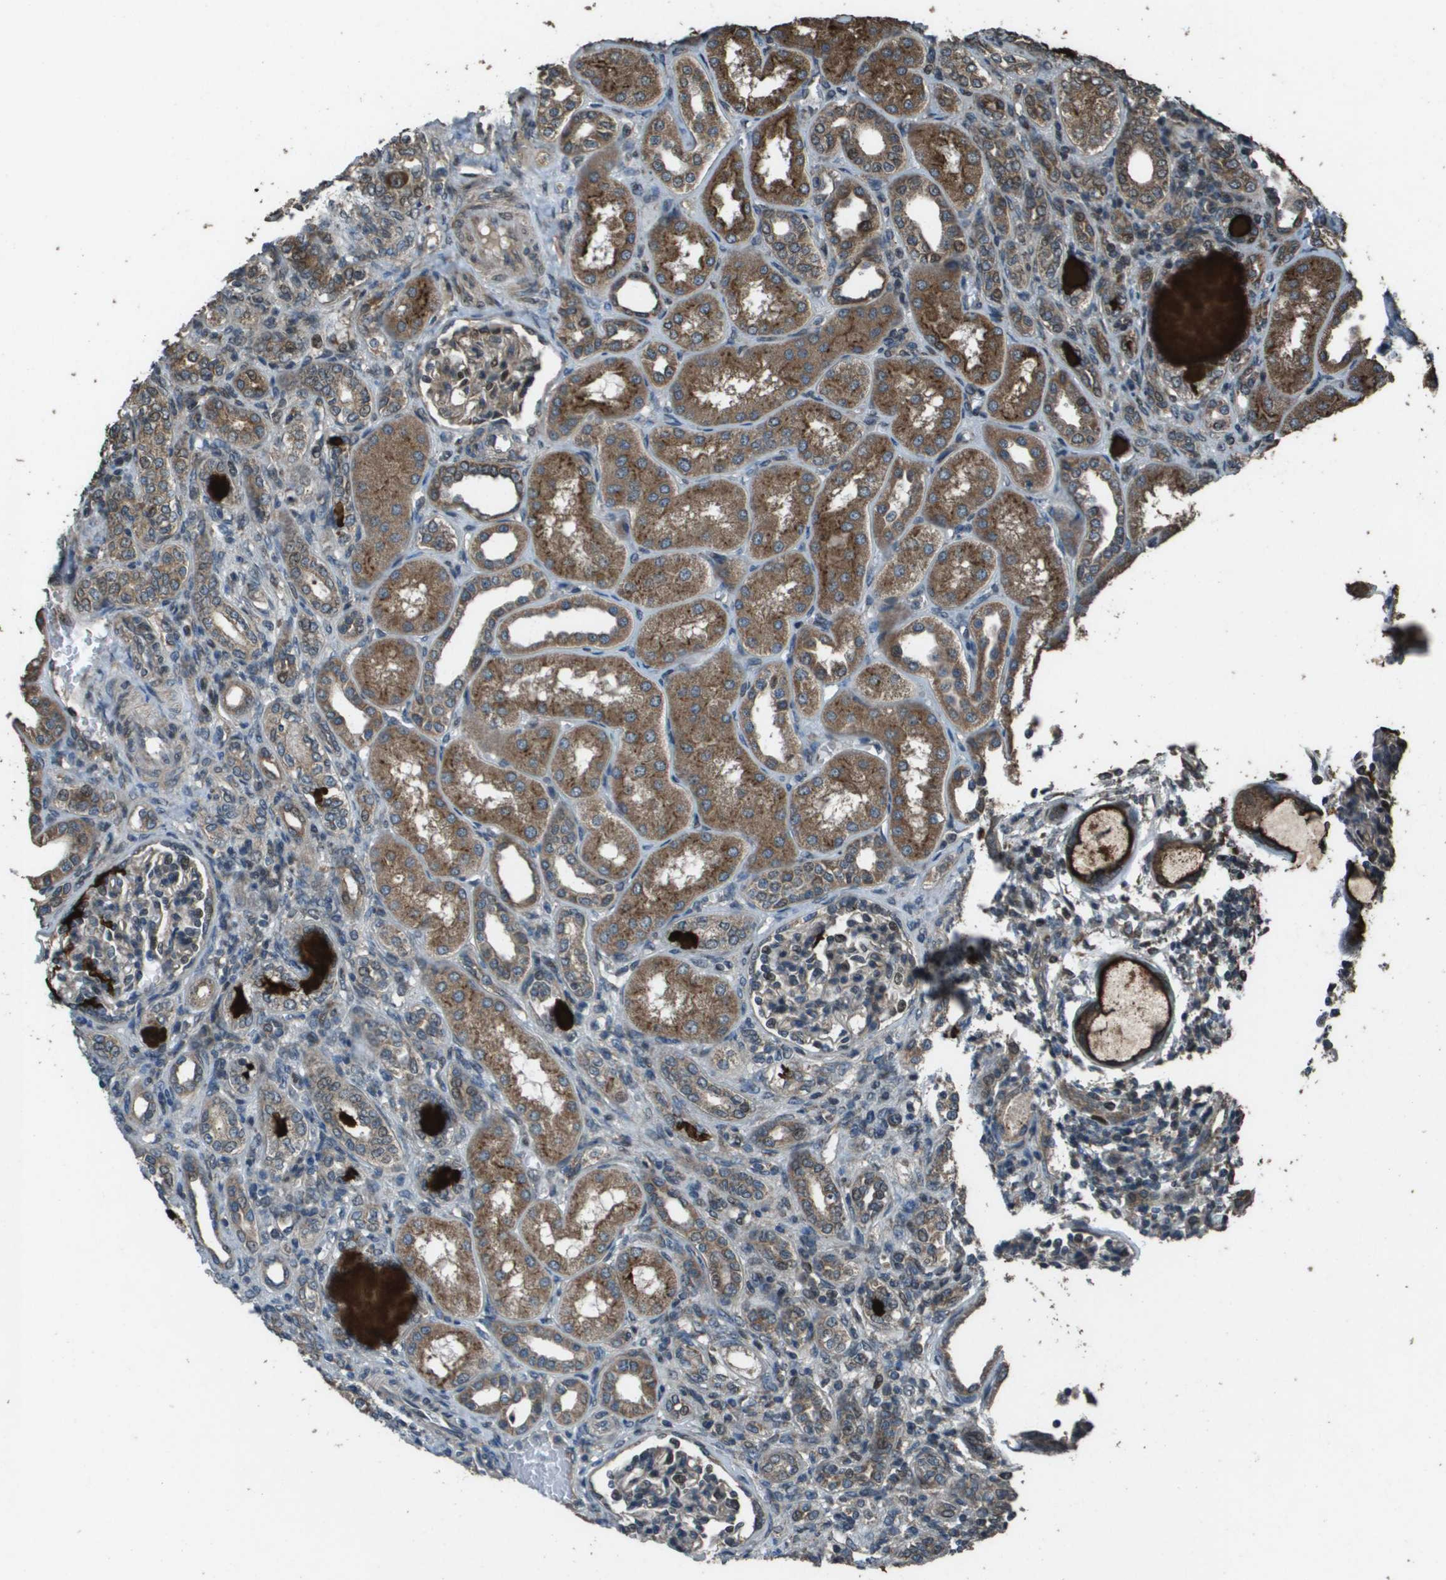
{"staining": {"intensity": "moderate", "quantity": "25%-75%", "location": "cytoplasmic/membranous"}, "tissue": "kidney", "cell_type": "Cells in glomeruli", "image_type": "normal", "snomed": [{"axis": "morphology", "description": "Normal tissue, NOS"}, {"axis": "topography", "description": "Kidney"}], "caption": "Protein staining of normal kidney reveals moderate cytoplasmic/membranous staining in about 25%-75% of cells in glomeruli.", "gene": "FIG4", "patient": {"sex": "male", "age": 7}}